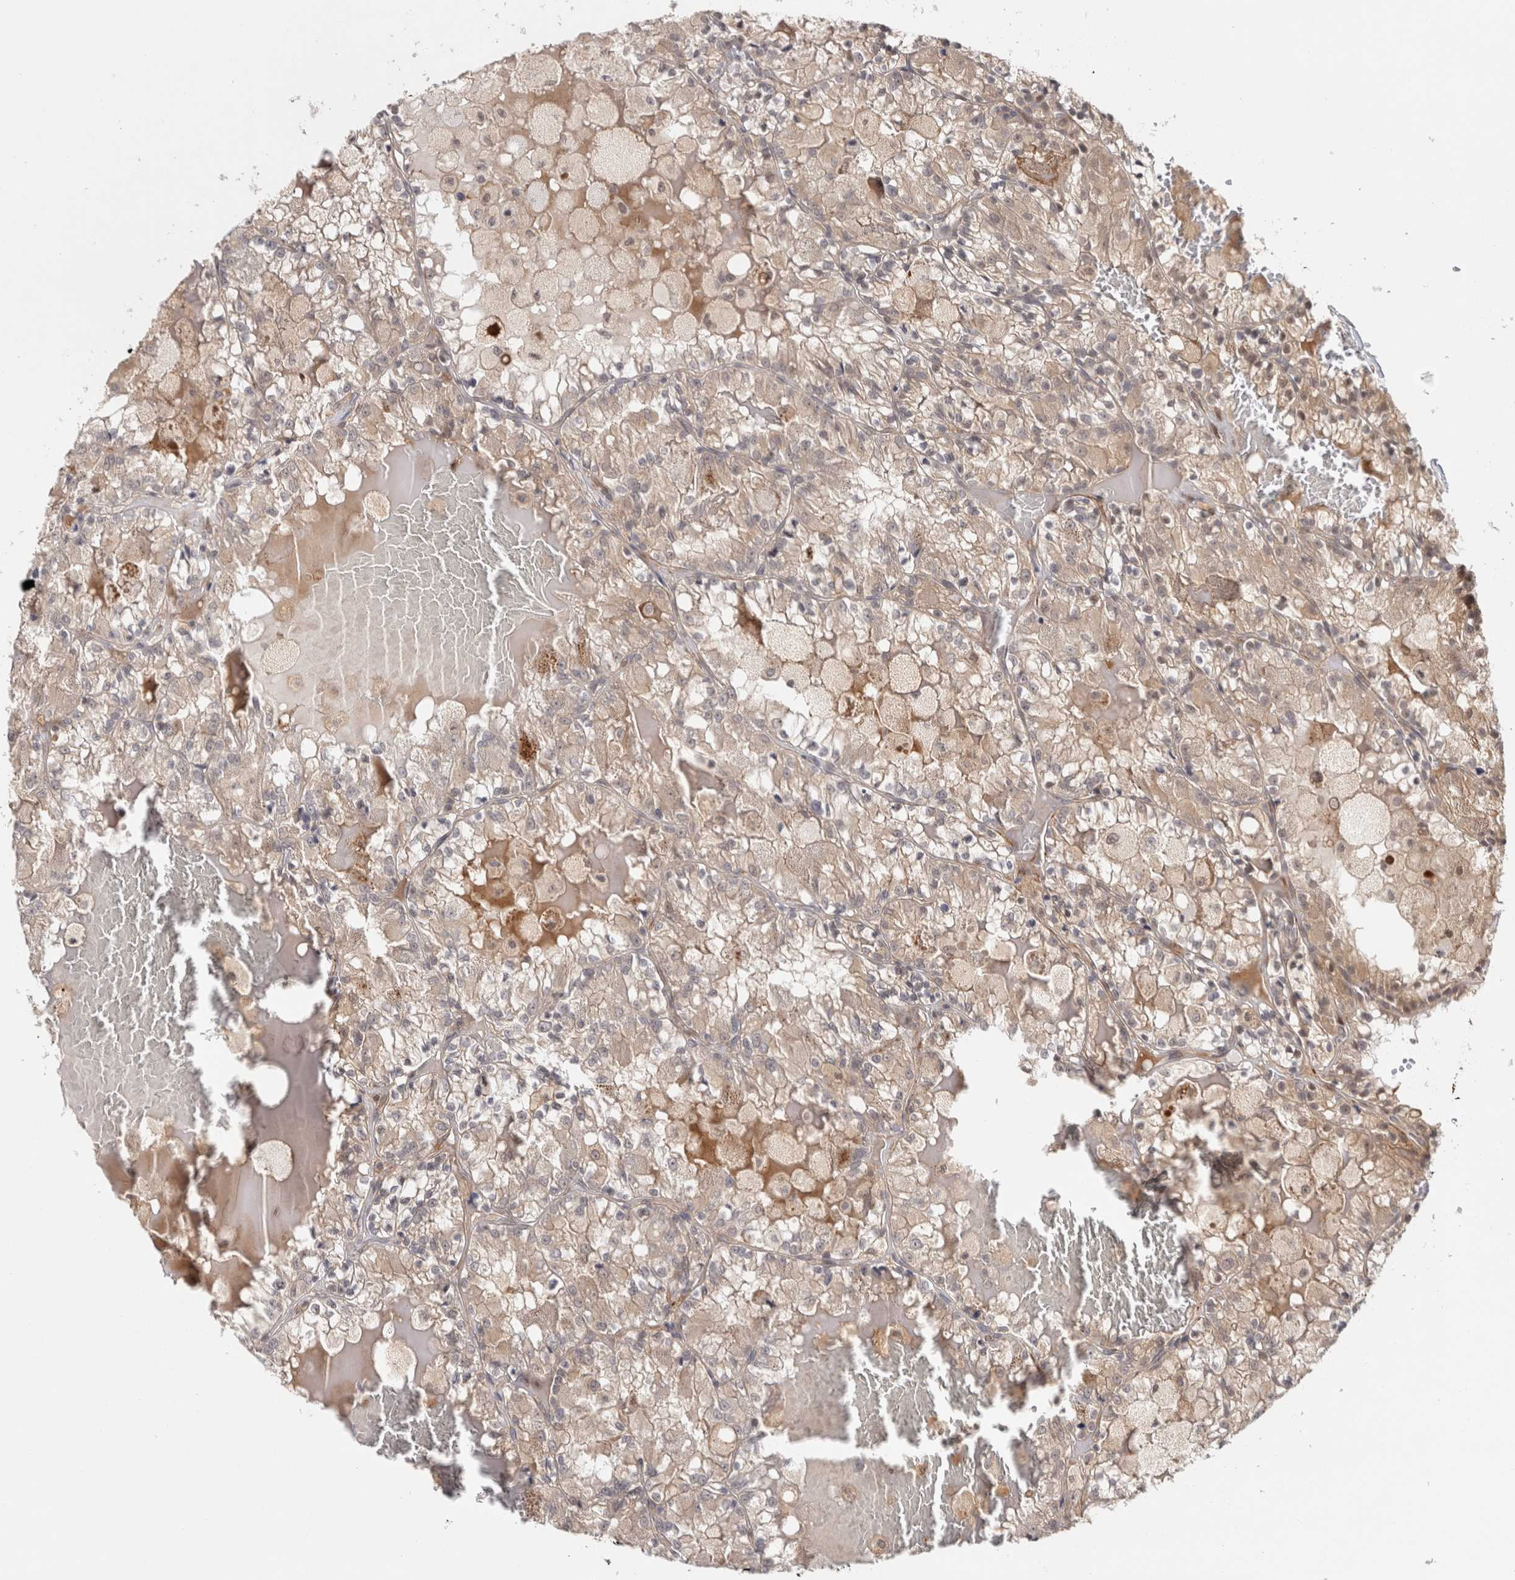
{"staining": {"intensity": "weak", "quantity": "<25%", "location": "cytoplasmic/membranous"}, "tissue": "renal cancer", "cell_type": "Tumor cells", "image_type": "cancer", "snomed": [{"axis": "morphology", "description": "Adenocarcinoma, NOS"}, {"axis": "topography", "description": "Kidney"}], "caption": "Immunohistochemistry (IHC) image of renal cancer (adenocarcinoma) stained for a protein (brown), which demonstrates no expression in tumor cells.", "gene": "ZNF318", "patient": {"sex": "female", "age": 56}}